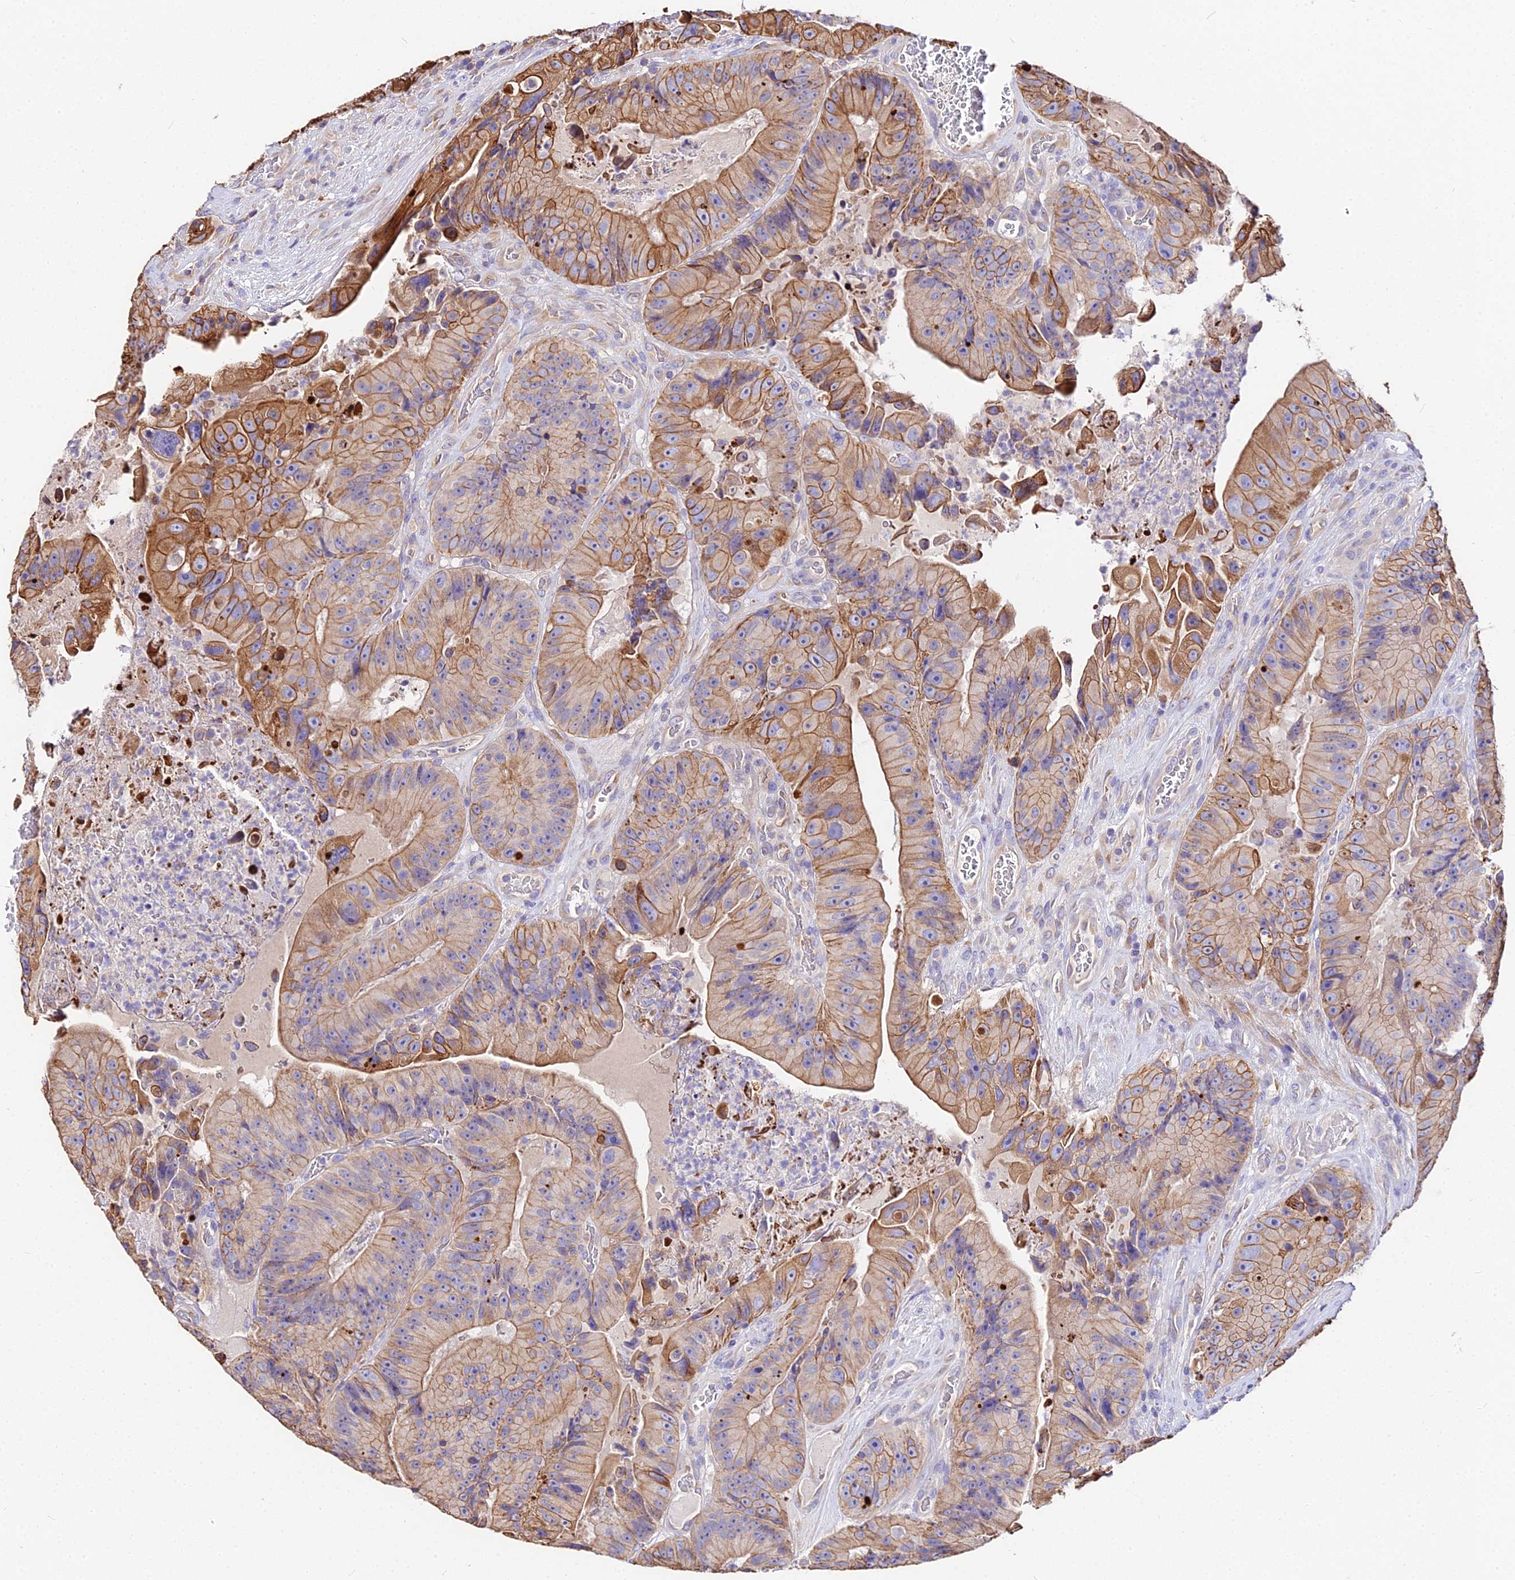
{"staining": {"intensity": "moderate", "quantity": ">75%", "location": "cytoplasmic/membranous"}, "tissue": "colorectal cancer", "cell_type": "Tumor cells", "image_type": "cancer", "snomed": [{"axis": "morphology", "description": "Adenocarcinoma, NOS"}, {"axis": "topography", "description": "Colon"}], "caption": "Tumor cells display medium levels of moderate cytoplasmic/membranous expression in approximately >75% of cells in colorectal cancer.", "gene": "DAW1", "patient": {"sex": "female", "age": 86}}